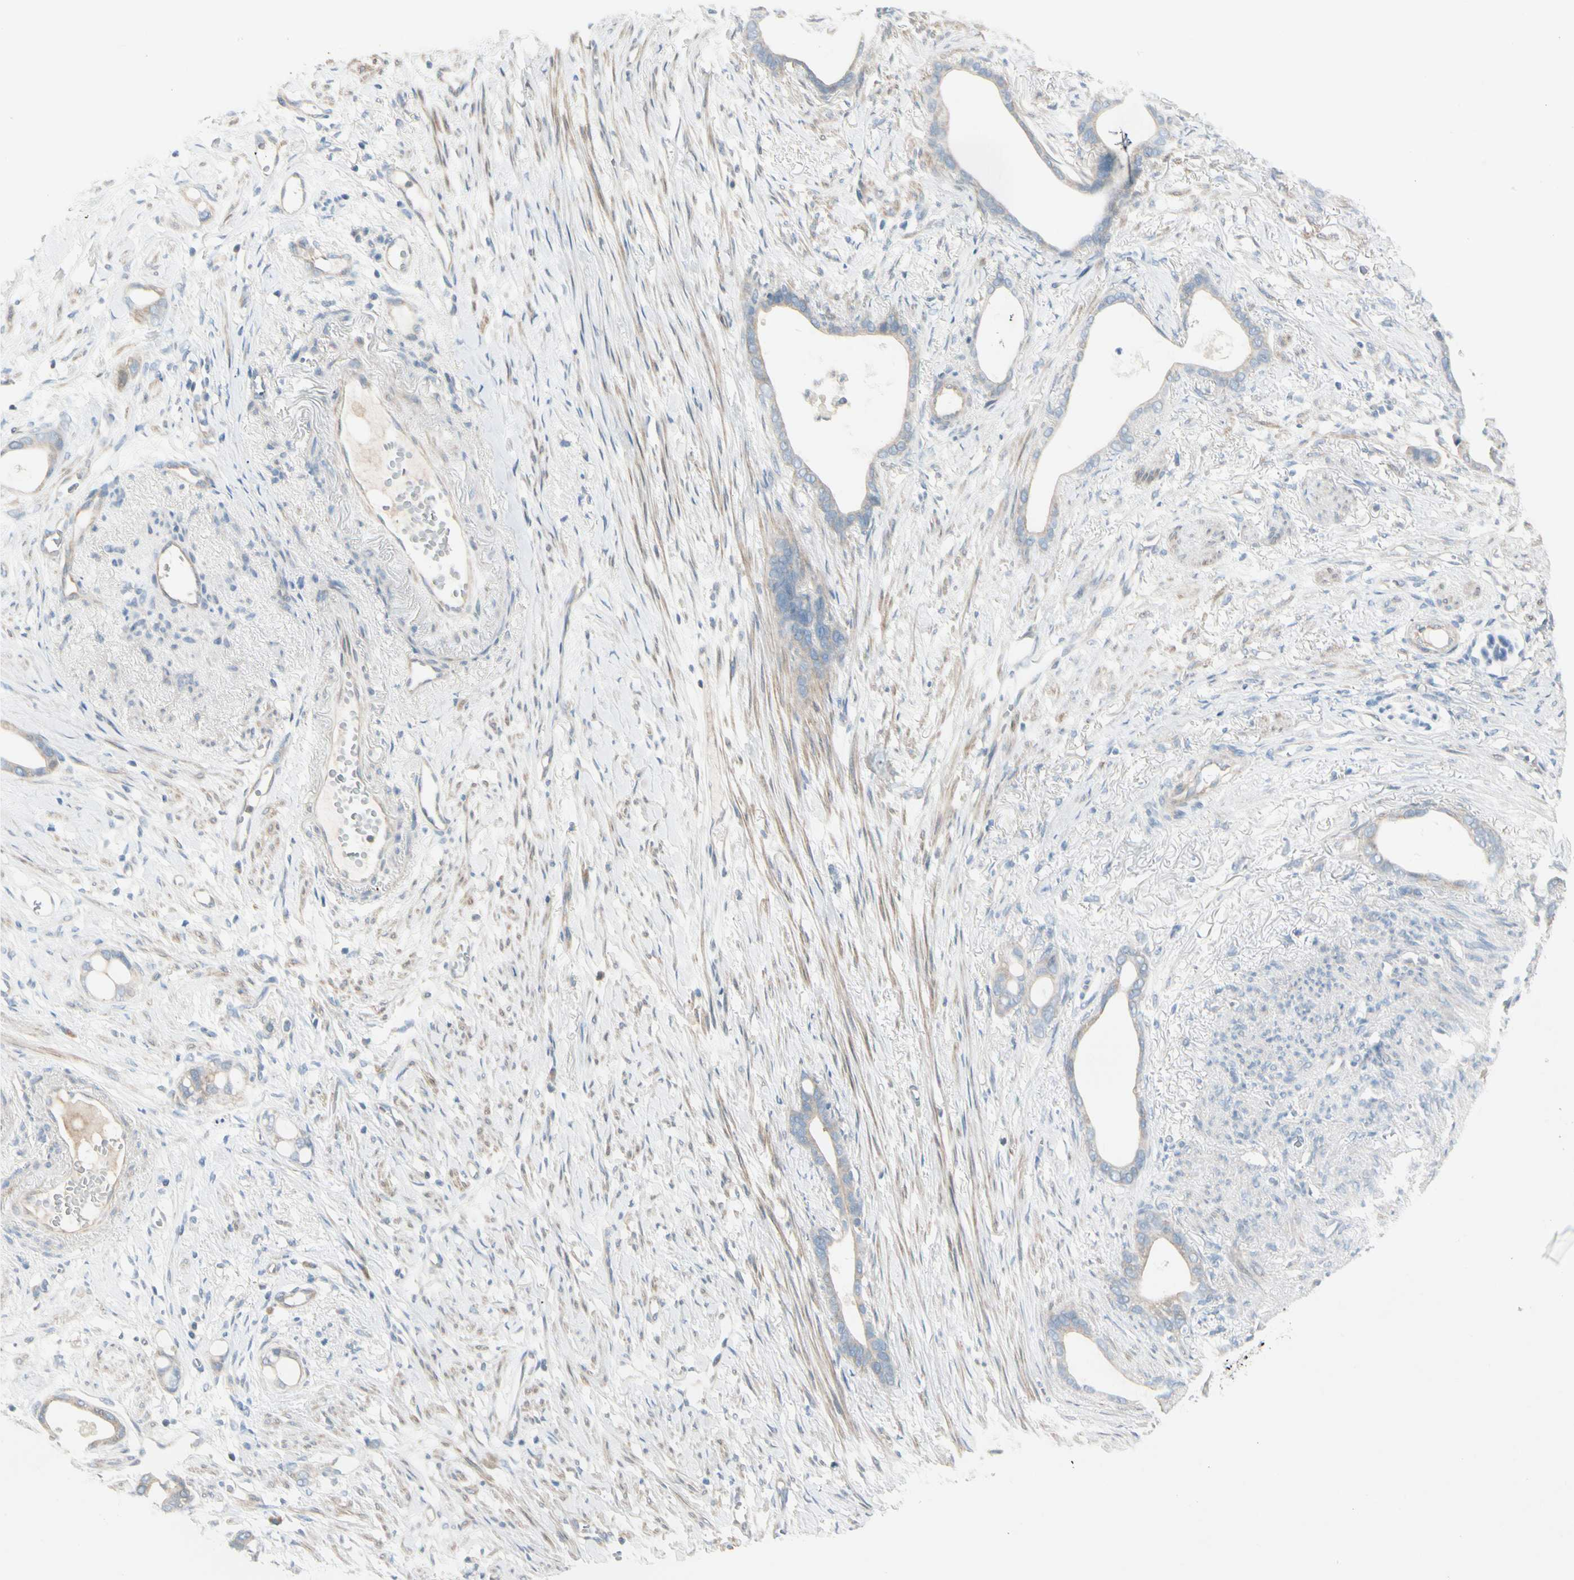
{"staining": {"intensity": "weak", "quantity": ">75%", "location": "cytoplasmic/membranous"}, "tissue": "stomach cancer", "cell_type": "Tumor cells", "image_type": "cancer", "snomed": [{"axis": "morphology", "description": "Adenocarcinoma, NOS"}, {"axis": "topography", "description": "Stomach"}], "caption": "An immunohistochemistry (IHC) micrograph of neoplastic tissue is shown. Protein staining in brown labels weak cytoplasmic/membranous positivity in adenocarcinoma (stomach) within tumor cells.", "gene": "CYP2E1", "patient": {"sex": "female", "age": 75}}